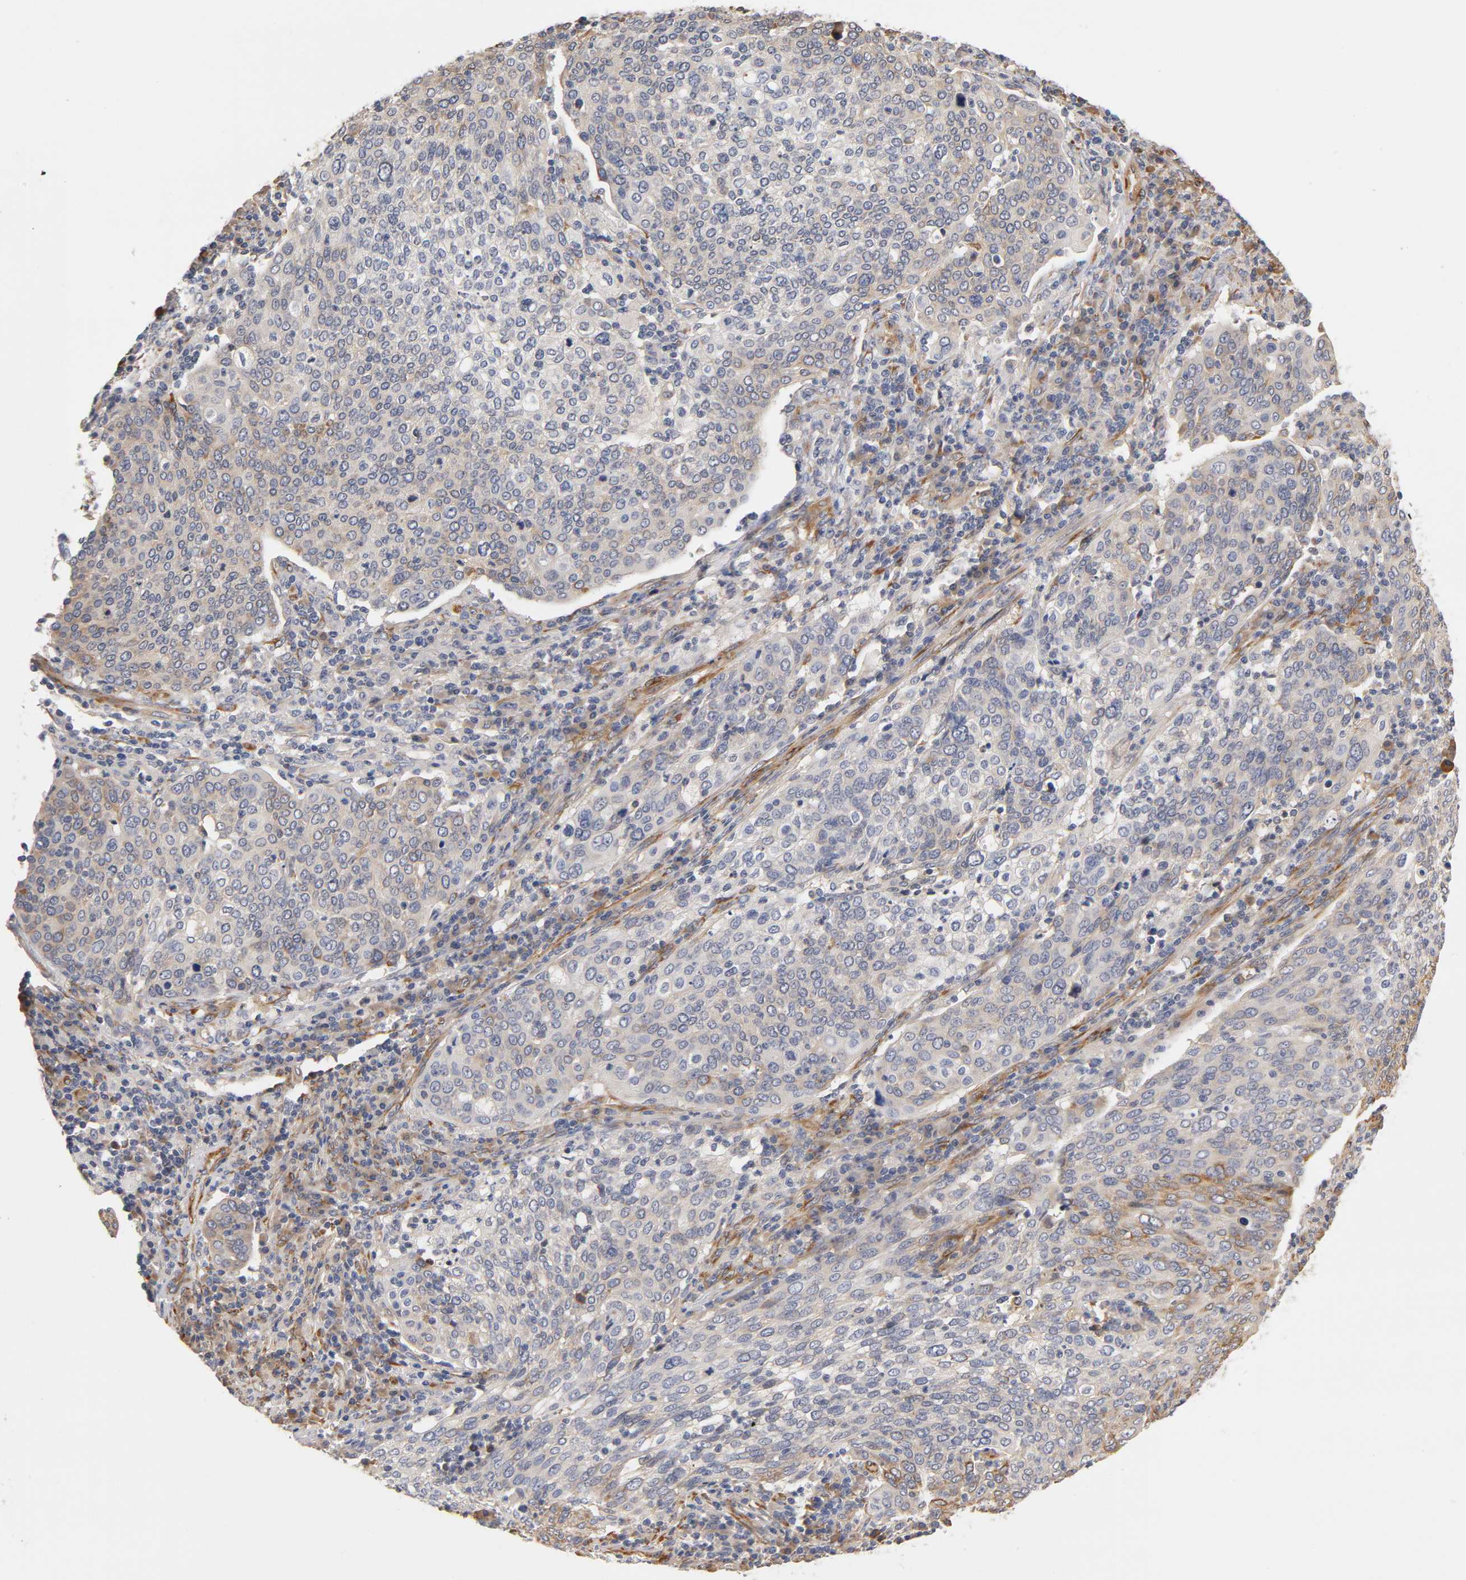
{"staining": {"intensity": "weak", "quantity": "<25%", "location": "cytoplasmic/membranous"}, "tissue": "cervical cancer", "cell_type": "Tumor cells", "image_type": "cancer", "snomed": [{"axis": "morphology", "description": "Squamous cell carcinoma, NOS"}, {"axis": "topography", "description": "Cervix"}], "caption": "Tumor cells are negative for brown protein staining in cervical cancer.", "gene": "LAMB1", "patient": {"sex": "female", "age": 40}}